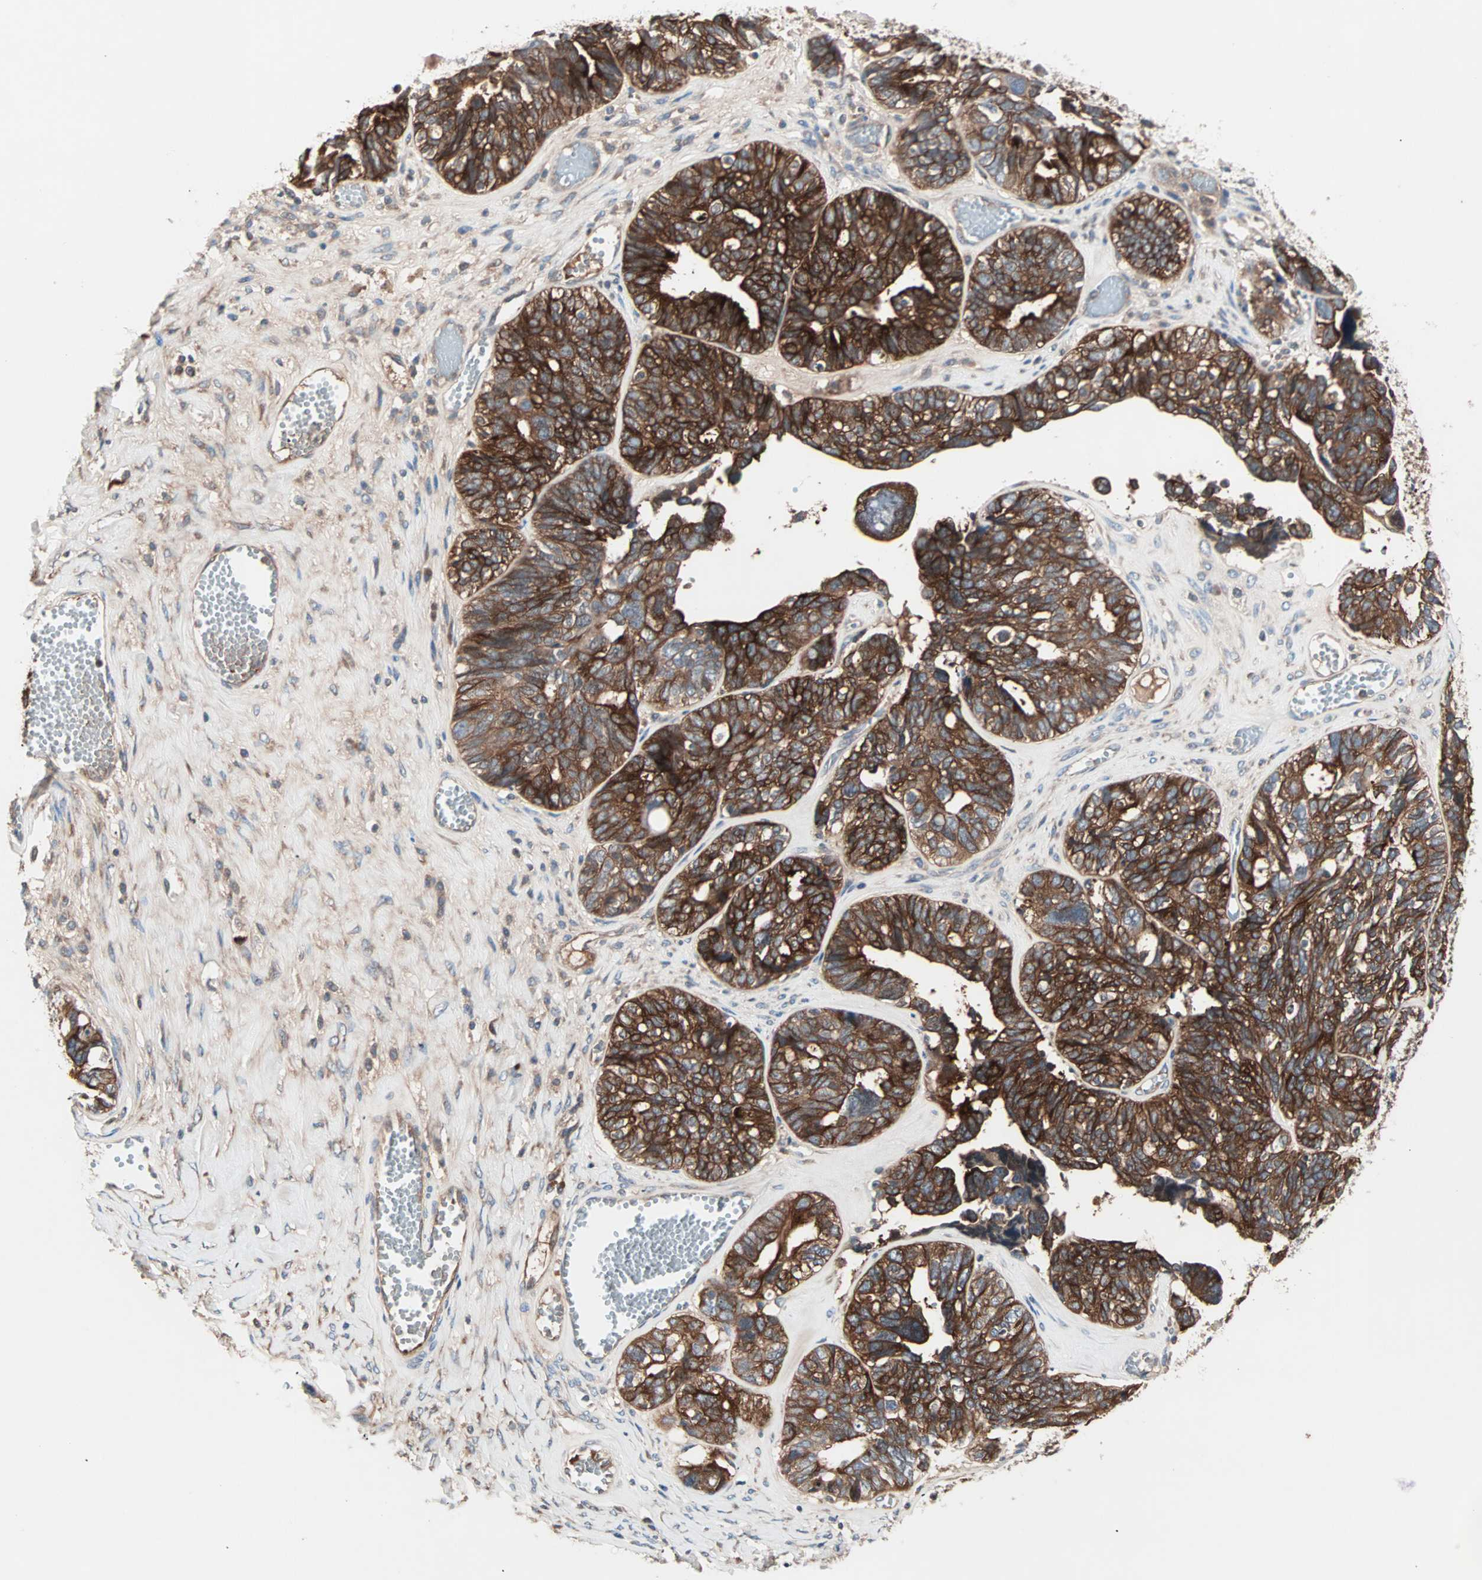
{"staining": {"intensity": "strong", "quantity": ">75%", "location": "cytoplasmic/membranous"}, "tissue": "ovarian cancer", "cell_type": "Tumor cells", "image_type": "cancer", "snomed": [{"axis": "morphology", "description": "Cystadenocarcinoma, serous, NOS"}, {"axis": "topography", "description": "Ovary"}], "caption": "Strong cytoplasmic/membranous protein positivity is seen in about >75% of tumor cells in ovarian serous cystadenocarcinoma.", "gene": "CAD", "patient": {"sex": "female", "age": 79}}